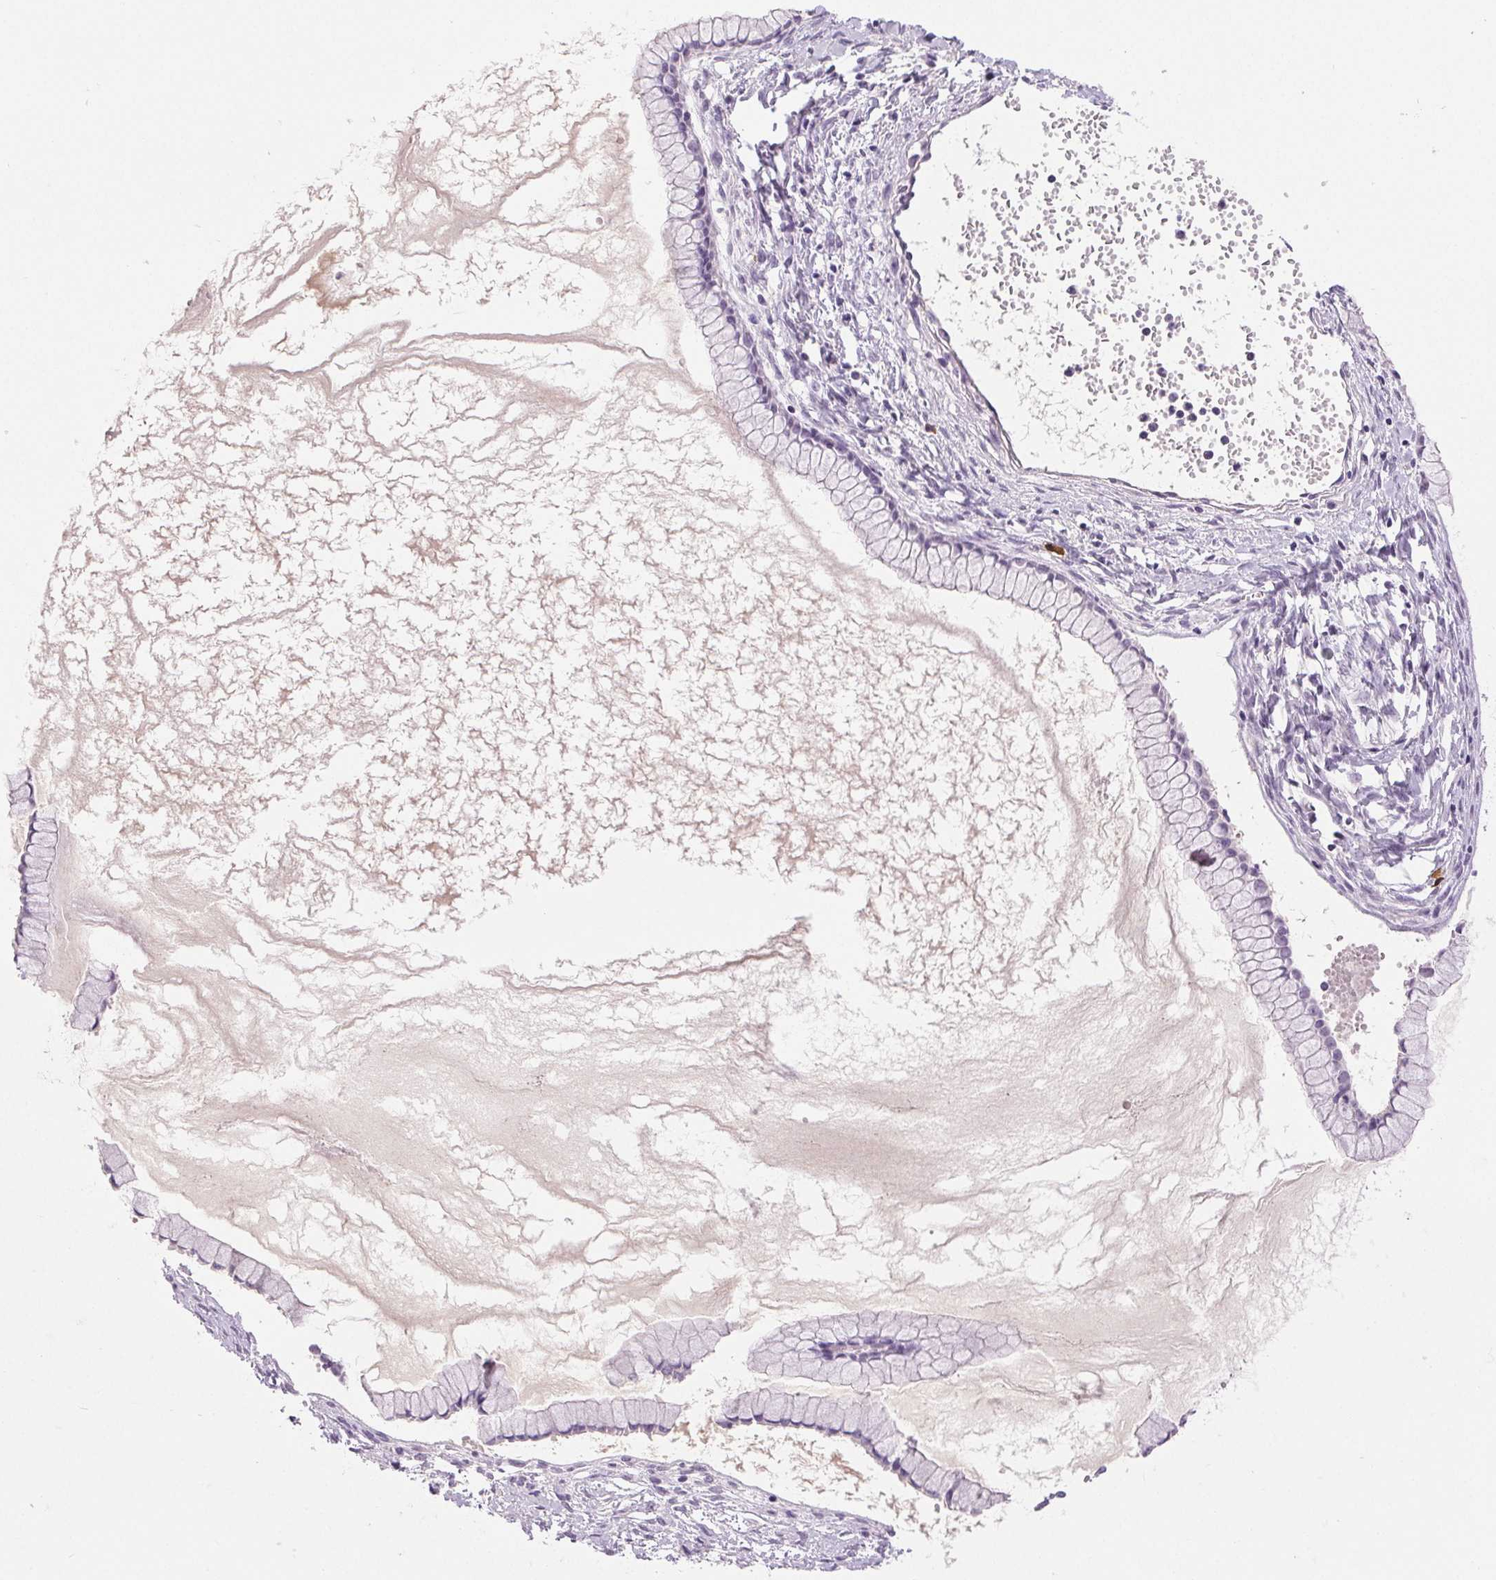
{"staining": {"intensity": "negative", "quantity": "none", "location": "none"}, "tissue": "ovarian cancer", "cell_type": "Tumor cells", "image_type": "cancer", "snomed": [{"axis": "morphology", "description": "Cystadenocarcinoma, mucinous, NOS"}, {"axis": "topography", "description": "Ovary"}], "caption": "Tumor cells show no significant protein expression in ovarian cancer (mucinous cystadenocarcinoma).", "gene": "IFIT1B", "patient": {"sex": "female", "age": 41}}